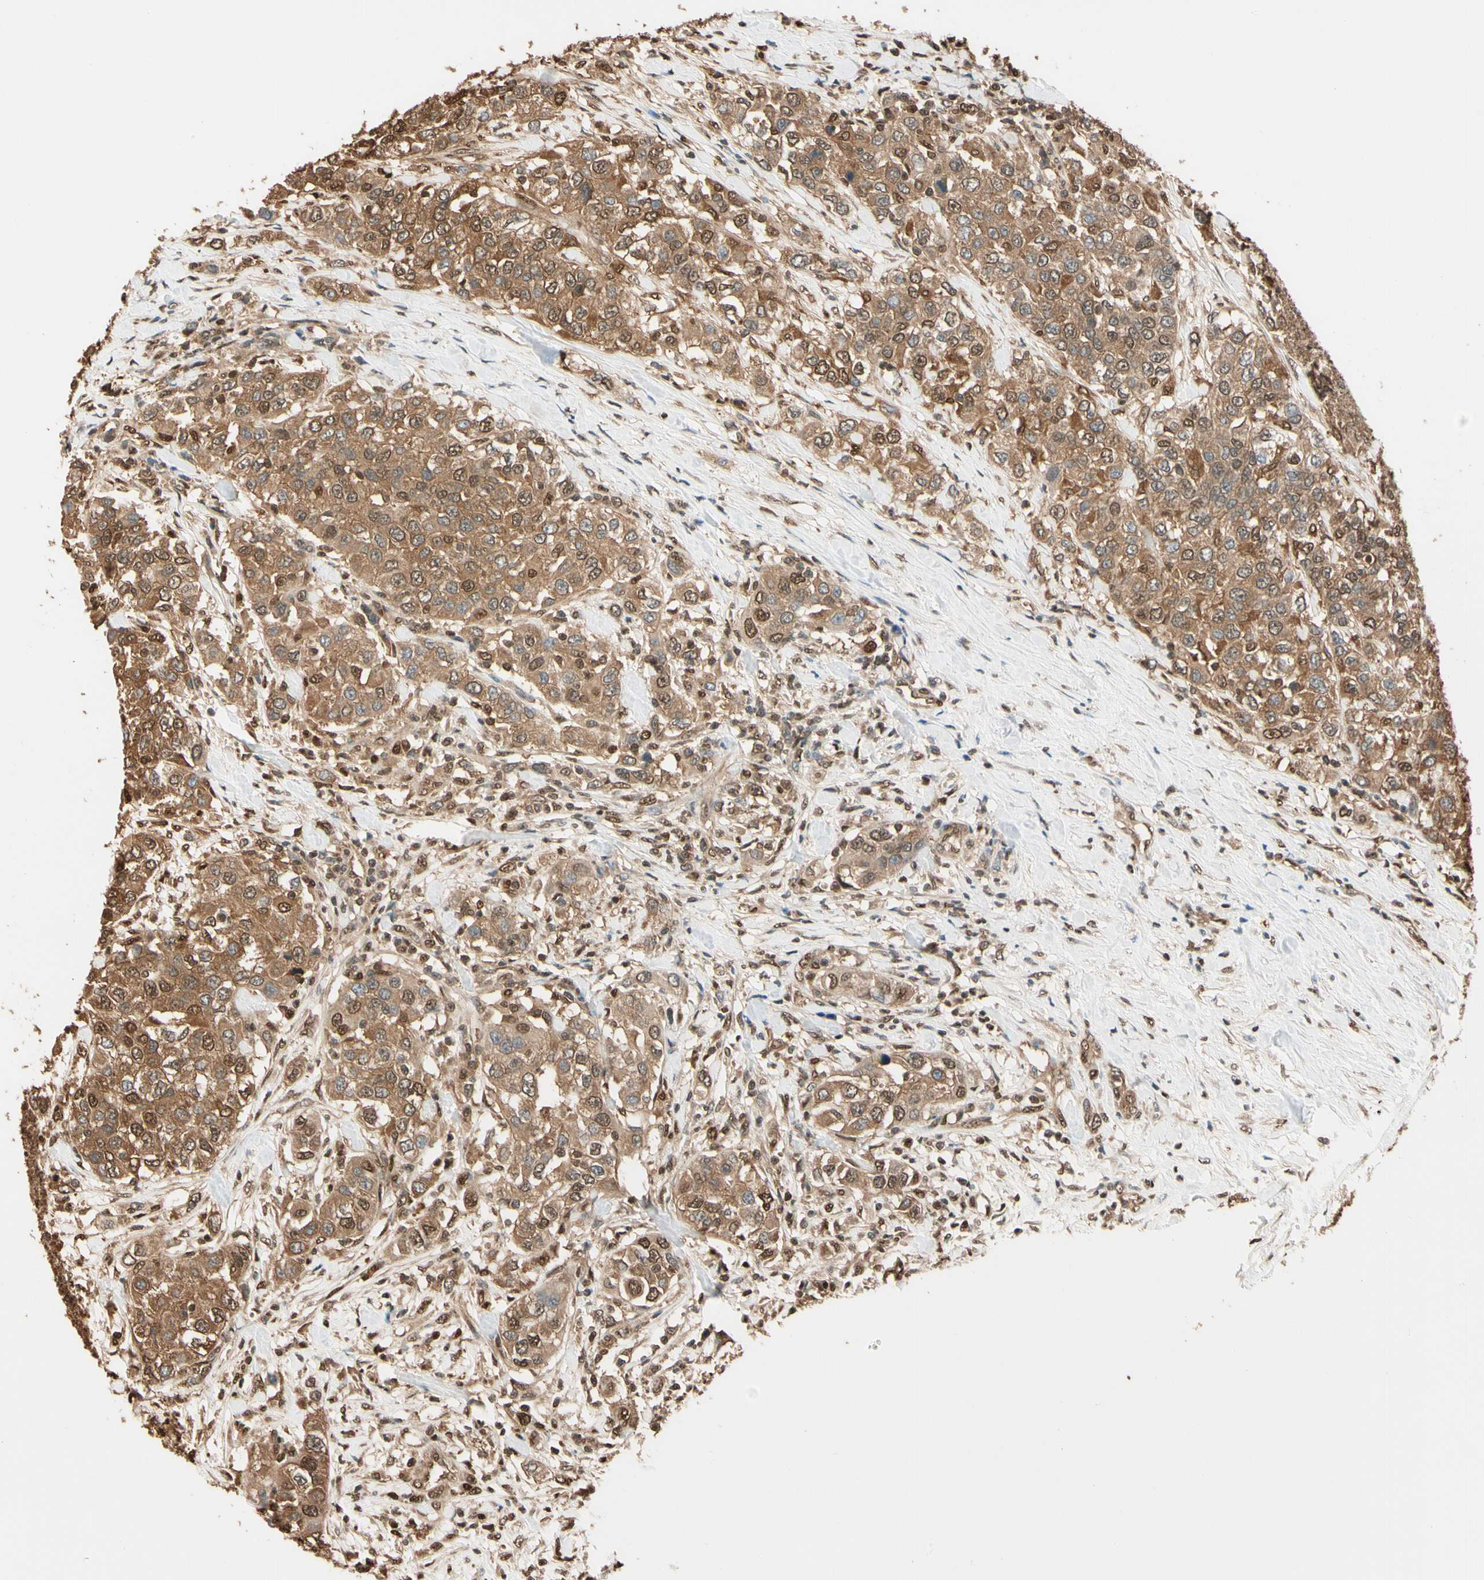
{"staining": {"intensity": "moderate", "quantity": ">75%", "location": "cytoplasmic/membranous,nuclear"}, "tissue": "urothelial cancer", "cell_type": "Tumor cells", "image_type": "cancer", "snomed": [{"axis": "morphology", "description": "Urothelial carcinoma, High grade"}, {"axis": "topography", "description": "Urinary bladder"}], "caption": "Immunohistochemical staining of high-grade urothelial carcinoma reveals medium levels of moderate cytoplasmic/membranous and nuclear positivity in approximately >75% of tumor cells. Ihc stains the protein in brown and the nuclei are stained blue.", "gene": "PNCK", "patient": {"sex": "female", "age": 80}}